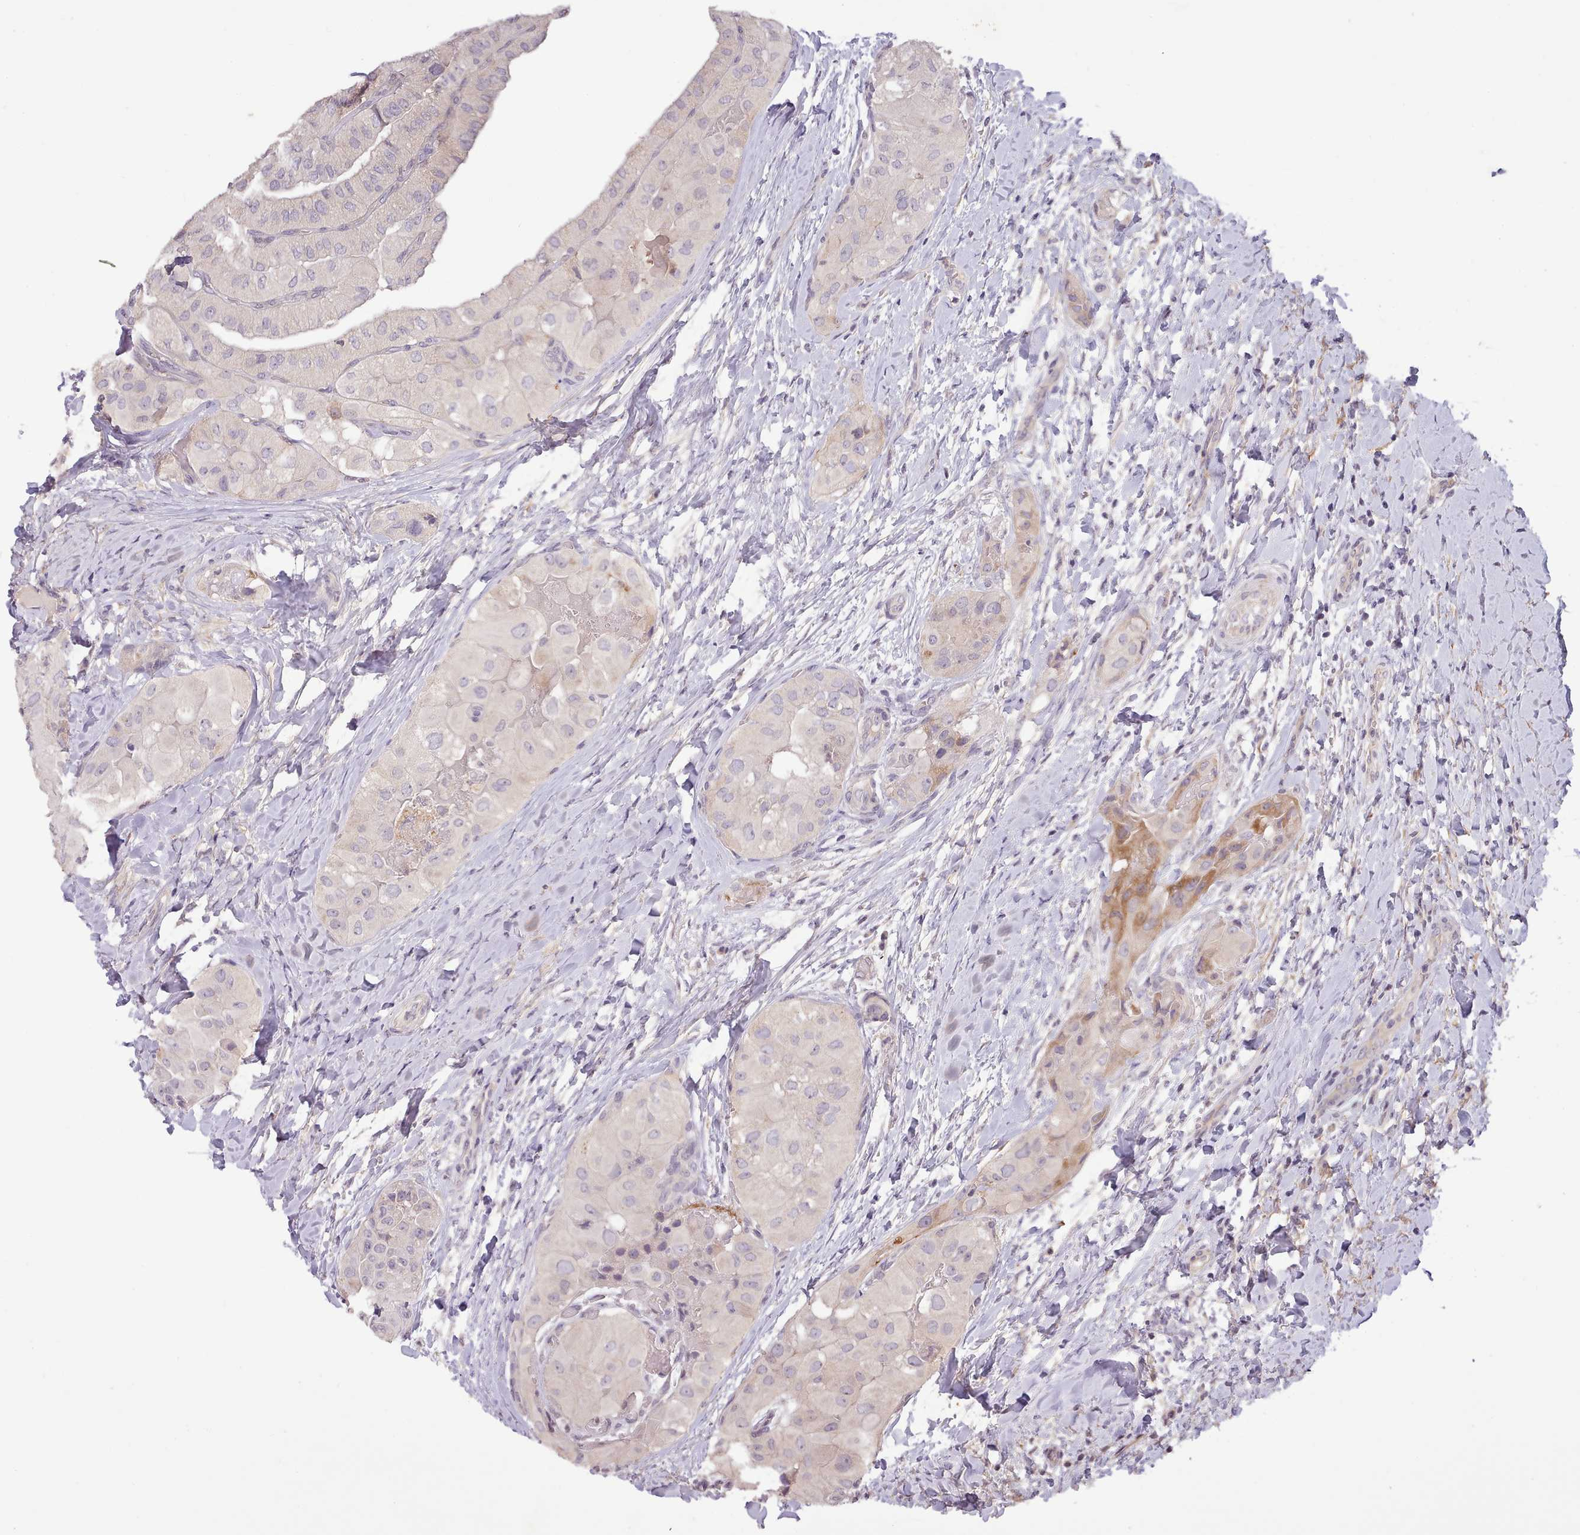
{"staining": {"intensity": "negative", "quantity": "none", "location": "none"}, "tissue": "thyroid cancer", "cell_type": "Tumor cells", "image_type": "cancer", "snomed": [{"axis": "morphology", "description": "Normal tissue, NOS"}, {"axis": "morphology", "description": "Papillary adenocarcinoma, NOS"}, {"axis": "topography", "description": "Thyroid gland"}], "caption": "Immunohistochemistry of thyroid papillary adenocarcinoma displays no staining in tumor cells. The staining is performed using DAB brown chromogen with nuclei counter-stained in using hematoxylin.", "gene": "ZNF658", "patient": {"sex": "female", "age": 59}}